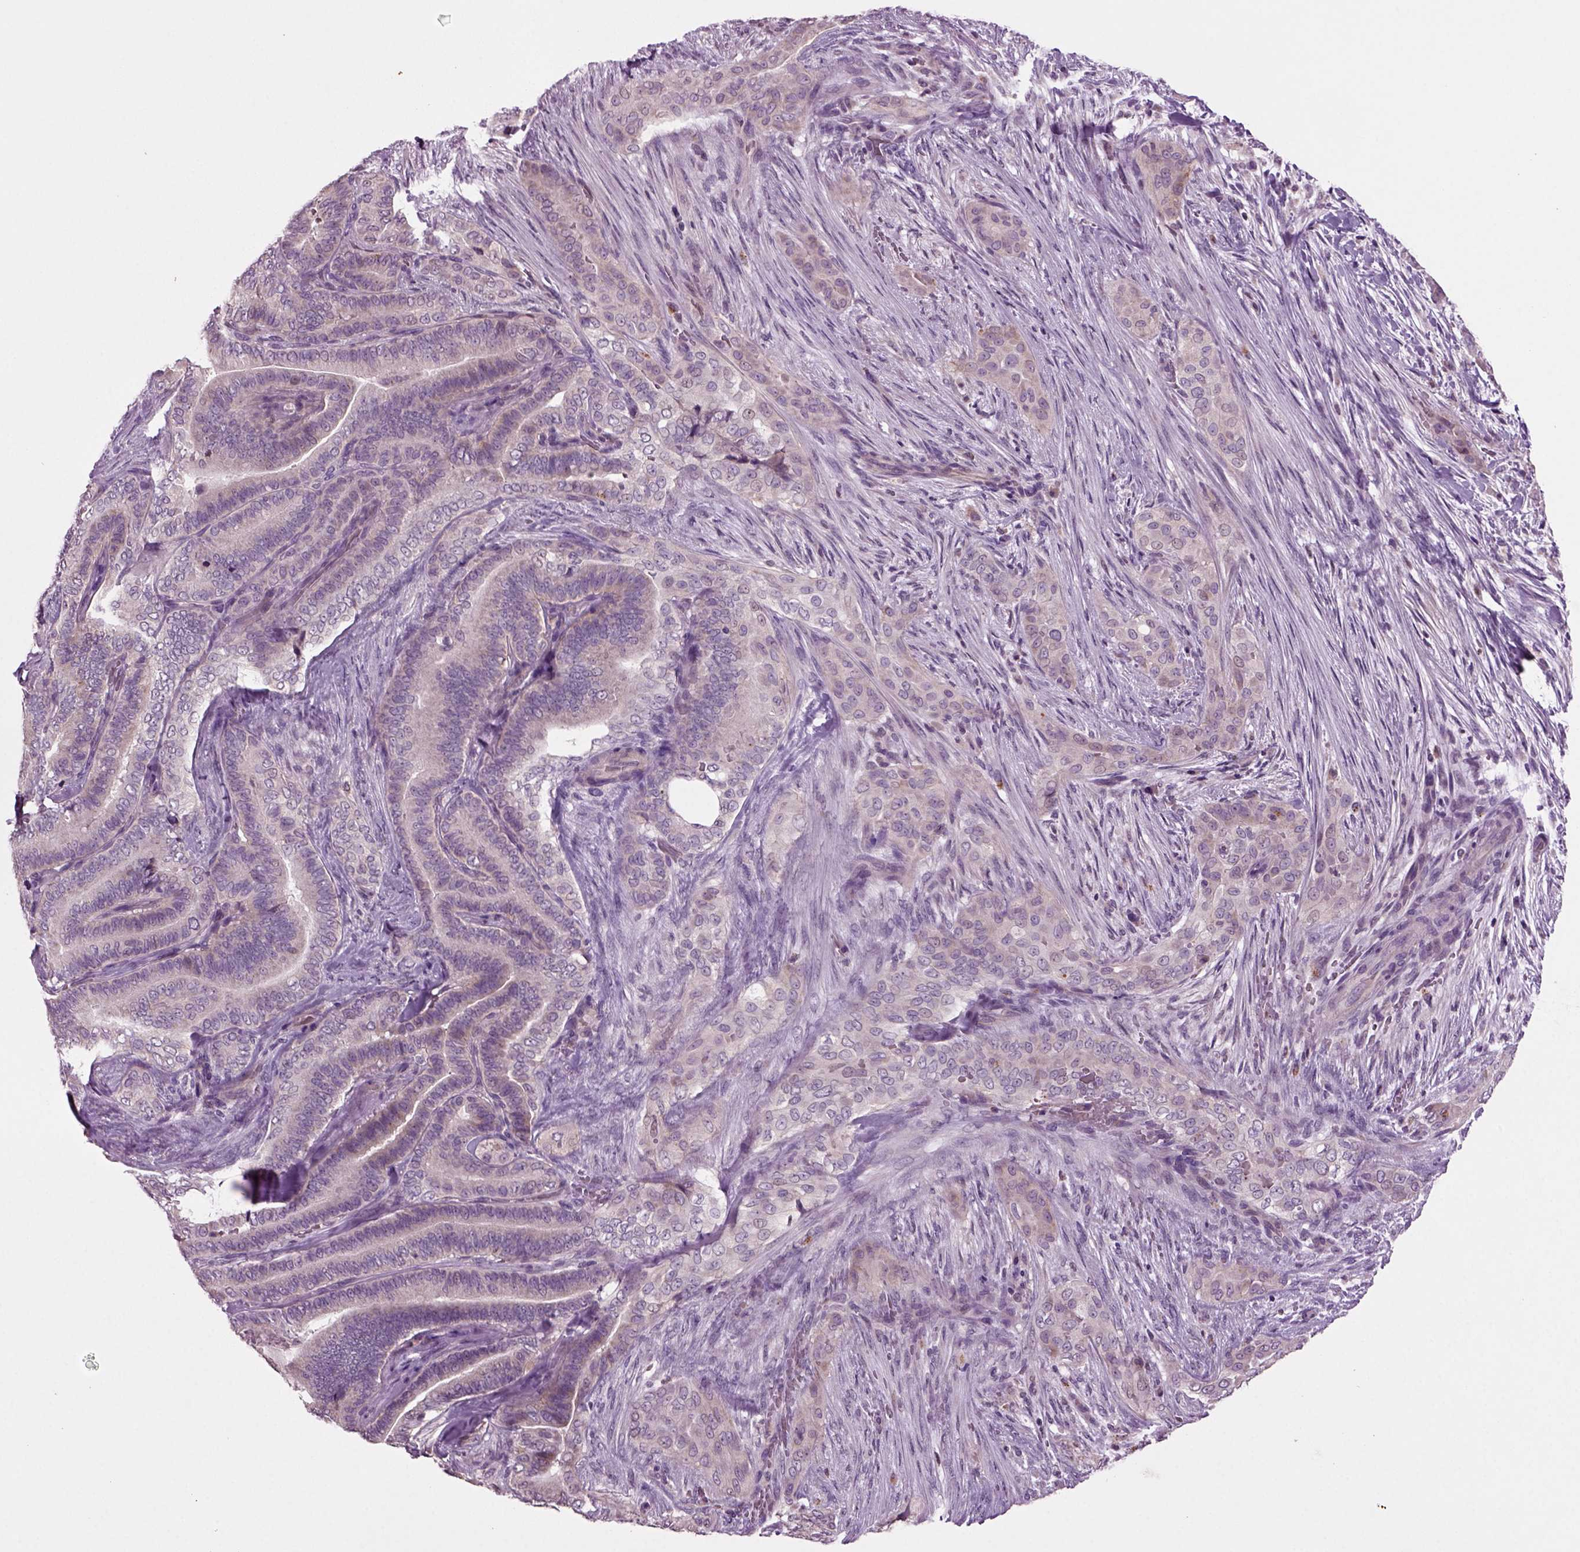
{"staining": {"intensity": "moderate", "quantity": "<25%", "location": "cytoplasmic/membranous"}, "tissue": "thyroid cancer", "cell_type": "Tumor cells", "image_type": "cancer", "snomed": [{"axis": "morphology", "description": "Papillary adenocarcinoma, NOS"}, {"axis": "topography", "description": "Thyroid gland"}], "caption": "Human papillary adenocarcinoma (thyroid) stained with a protein marker shows moderate staining in tumor cells.", "gene": "SLC17A6", "patient": {"sex": "male", "age": 61}}